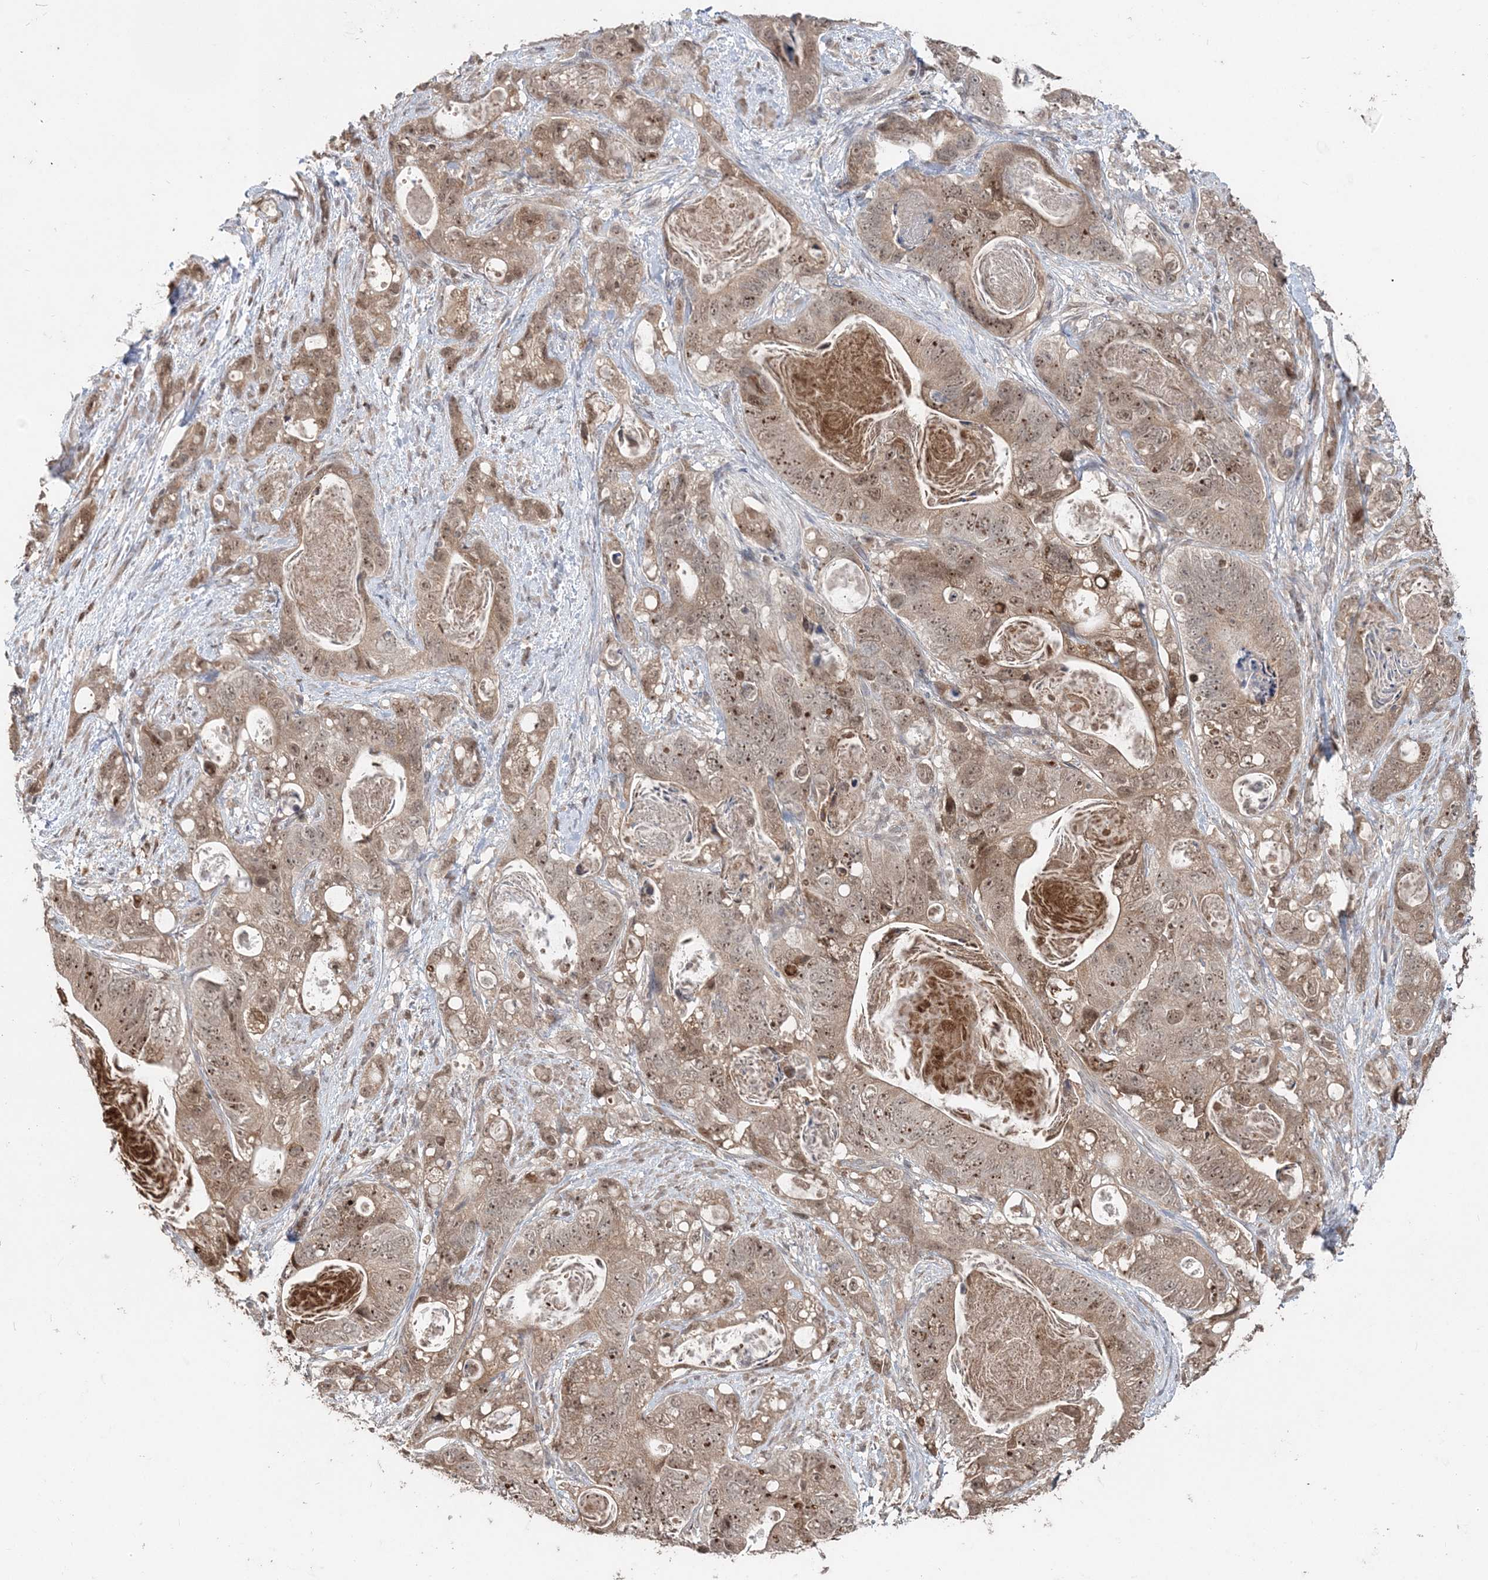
{"staining": {"intensity": "moderate", "quantity": ">75%", "location": "cytoplasmic/membranous,nuclear"}, "tissue": "stomach cancer", "cell_type": "Tumor cells", "image_type": "cancer", "snomed": [{"axis": "morphology", "description": "Normal tissue, NOS"}, {"axis": "morphology", "description": "Adenocarcinoma, NOS"}, {"axis": "topography", "description": "Stomach"}], "caption": "Brown immunohistochemical staining in stomach adenocarcinoma shows moderate cytoplasmic/membranous and nuclear positivity in about >75% of tumor cells.", "gene": "SLU7", "patient": {"sex": "female", "age": 89}}